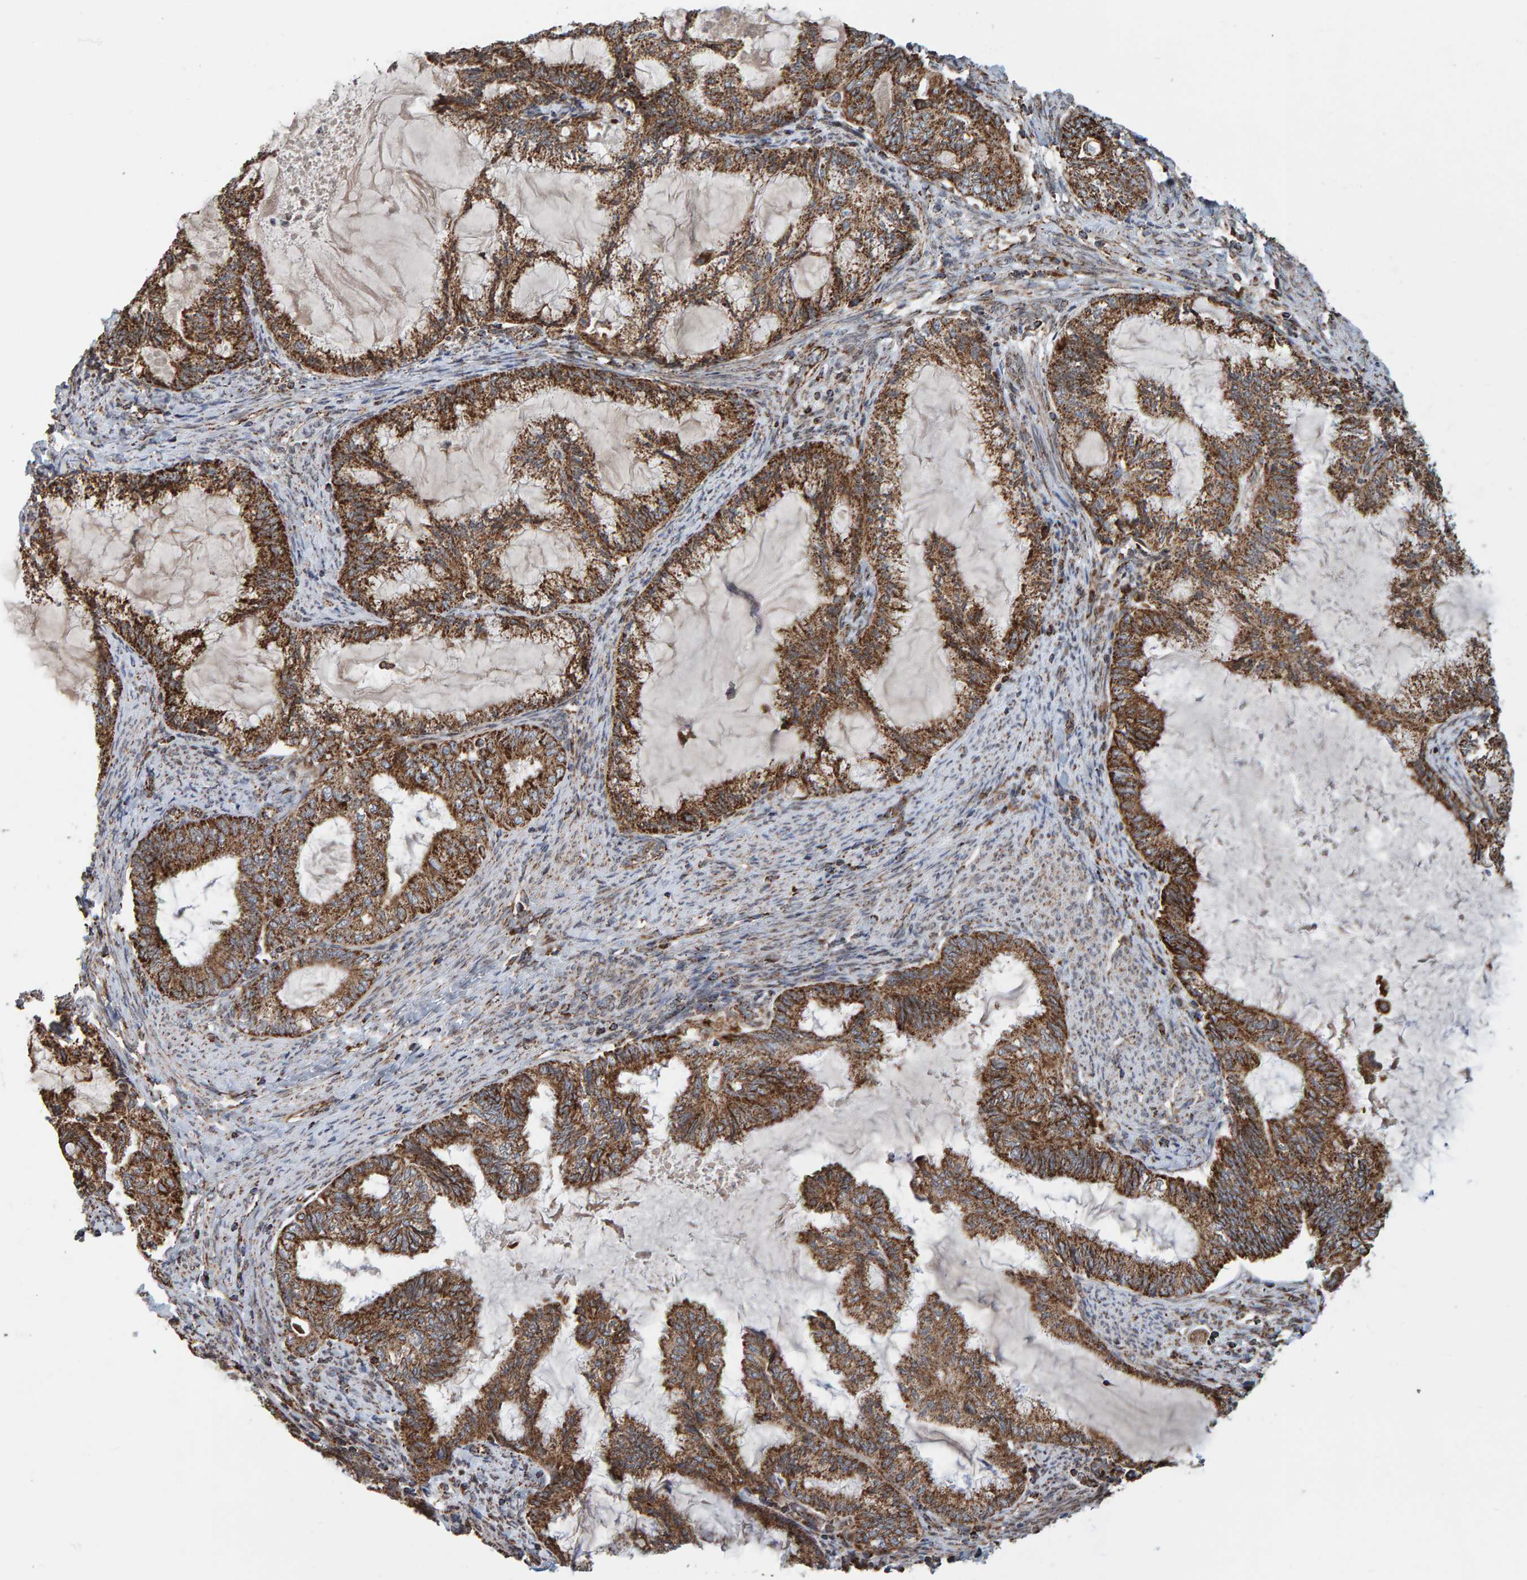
{"staining": {"intensity": "moderate", "quantity": ">75%", "location": "cytoplasmic/membranous"}, "tissue": "endometrial cancer", "cell_type": "Tumor cells", "image_type": "cancer", "snomed": [{"axis": "morphology", "description": "Adenocarcinoma, NOS"}, {"axis": "topography", "description": "Endometrium"}], "caption": "Immunohistochemical staining of human endometrial adenocarcinoma demonstrates medium levels of moderate cytoplasmic/membranous protein positivity in about >75% of tumor cells. The staining was performed using DAB (3,3'-diaminobenzidine), with brown indicating positive protein expression. Nuclei are stained blue with hematoxylin.", "gene": "MRPL45", "patient": {"sex": "female", "age": 86}}